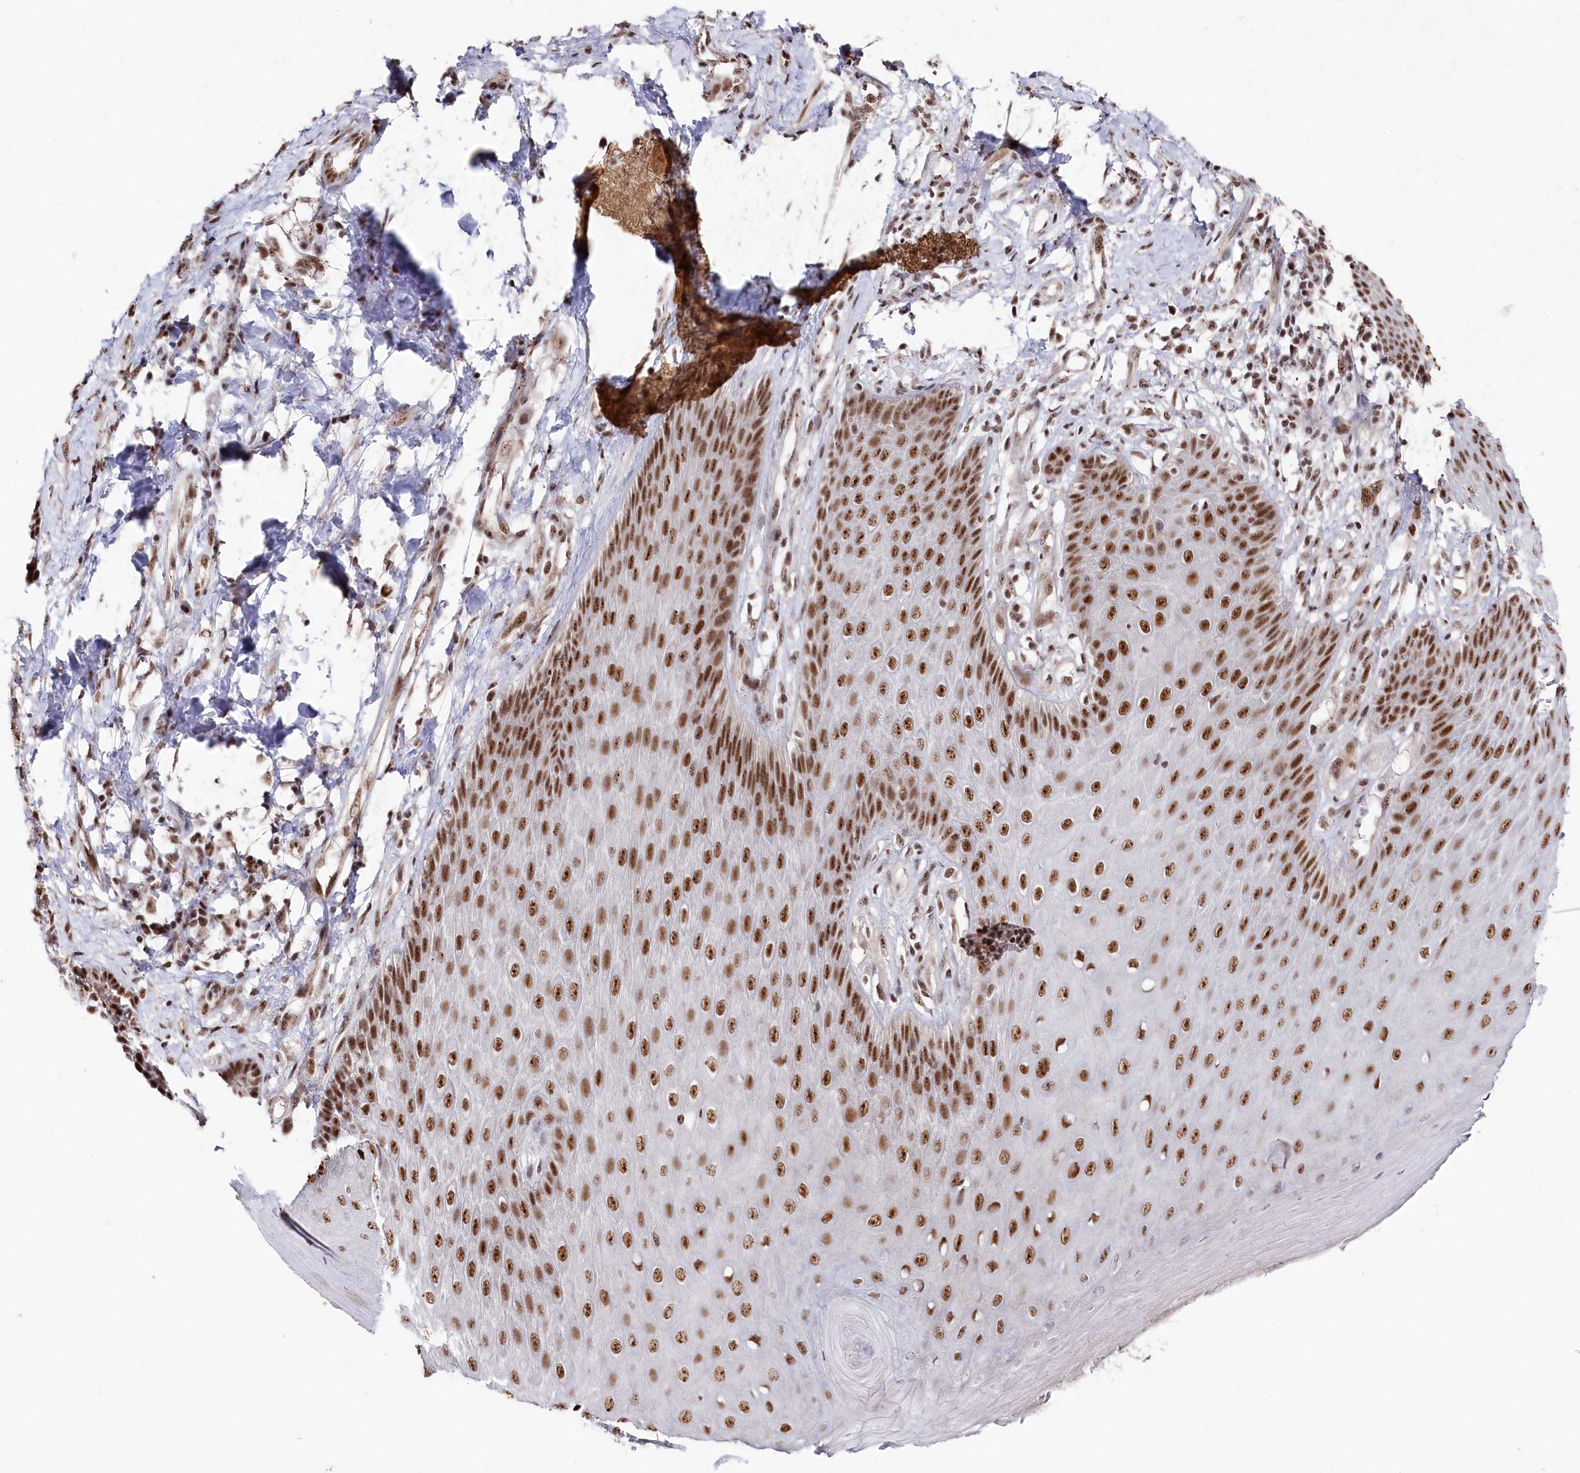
{"staining": {"intensity": "strong", "quantity": ">75%", "location": "nuclear"}, "tissue": "skin", "cell_type": "Epidermal cells", "image_type": "normal", "snomed": [{"axis": "morphology", "description": "Normal tissue, NOS"}, {"axis": "topography", "description": "Anal"}], "caption": "Strong nuclear staining for a protein is identified in approximately >75% of epidermal cells of normal skin using IHC.", "gene": "POLR2H", "patient": {"sex": "male", "age": 69}}